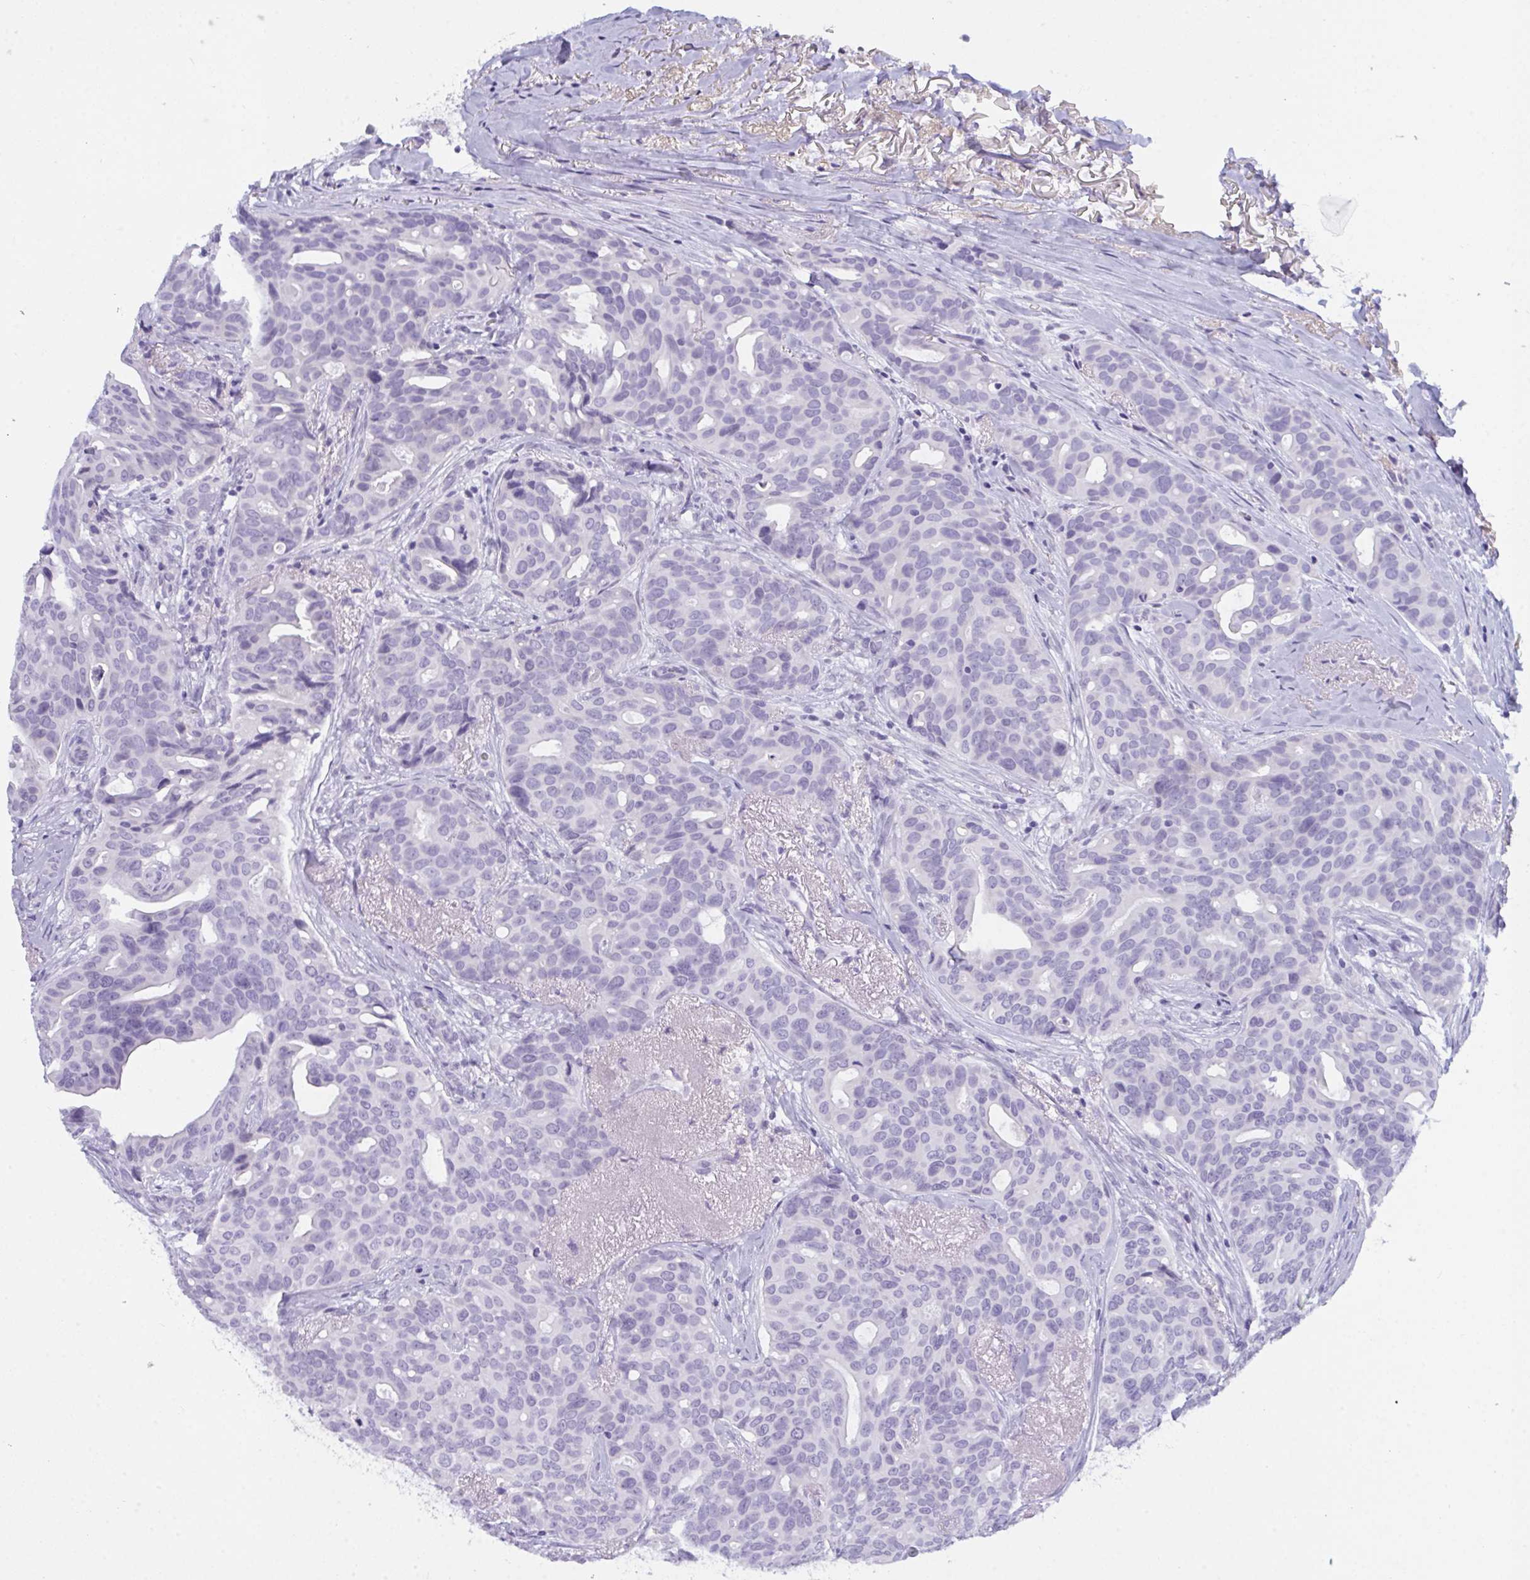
{"staining": {"intensity": "negative", "quantity": "none", "location": "none"}, "tissue": "breast cancer", "cell_type": "Tumor cells", "image_type": "cancer", "snomed": [{"axis": "morphology", "description": "Duct carcinoma"}, {"axis": "topography", "description": "Breast"}], "caption": "Protein analysis of breast invasive ductal carcinoma shows no significant staining in tumor cells.", "gene": "PRDM9", "patient": {"sex": "female", "age": 54}}